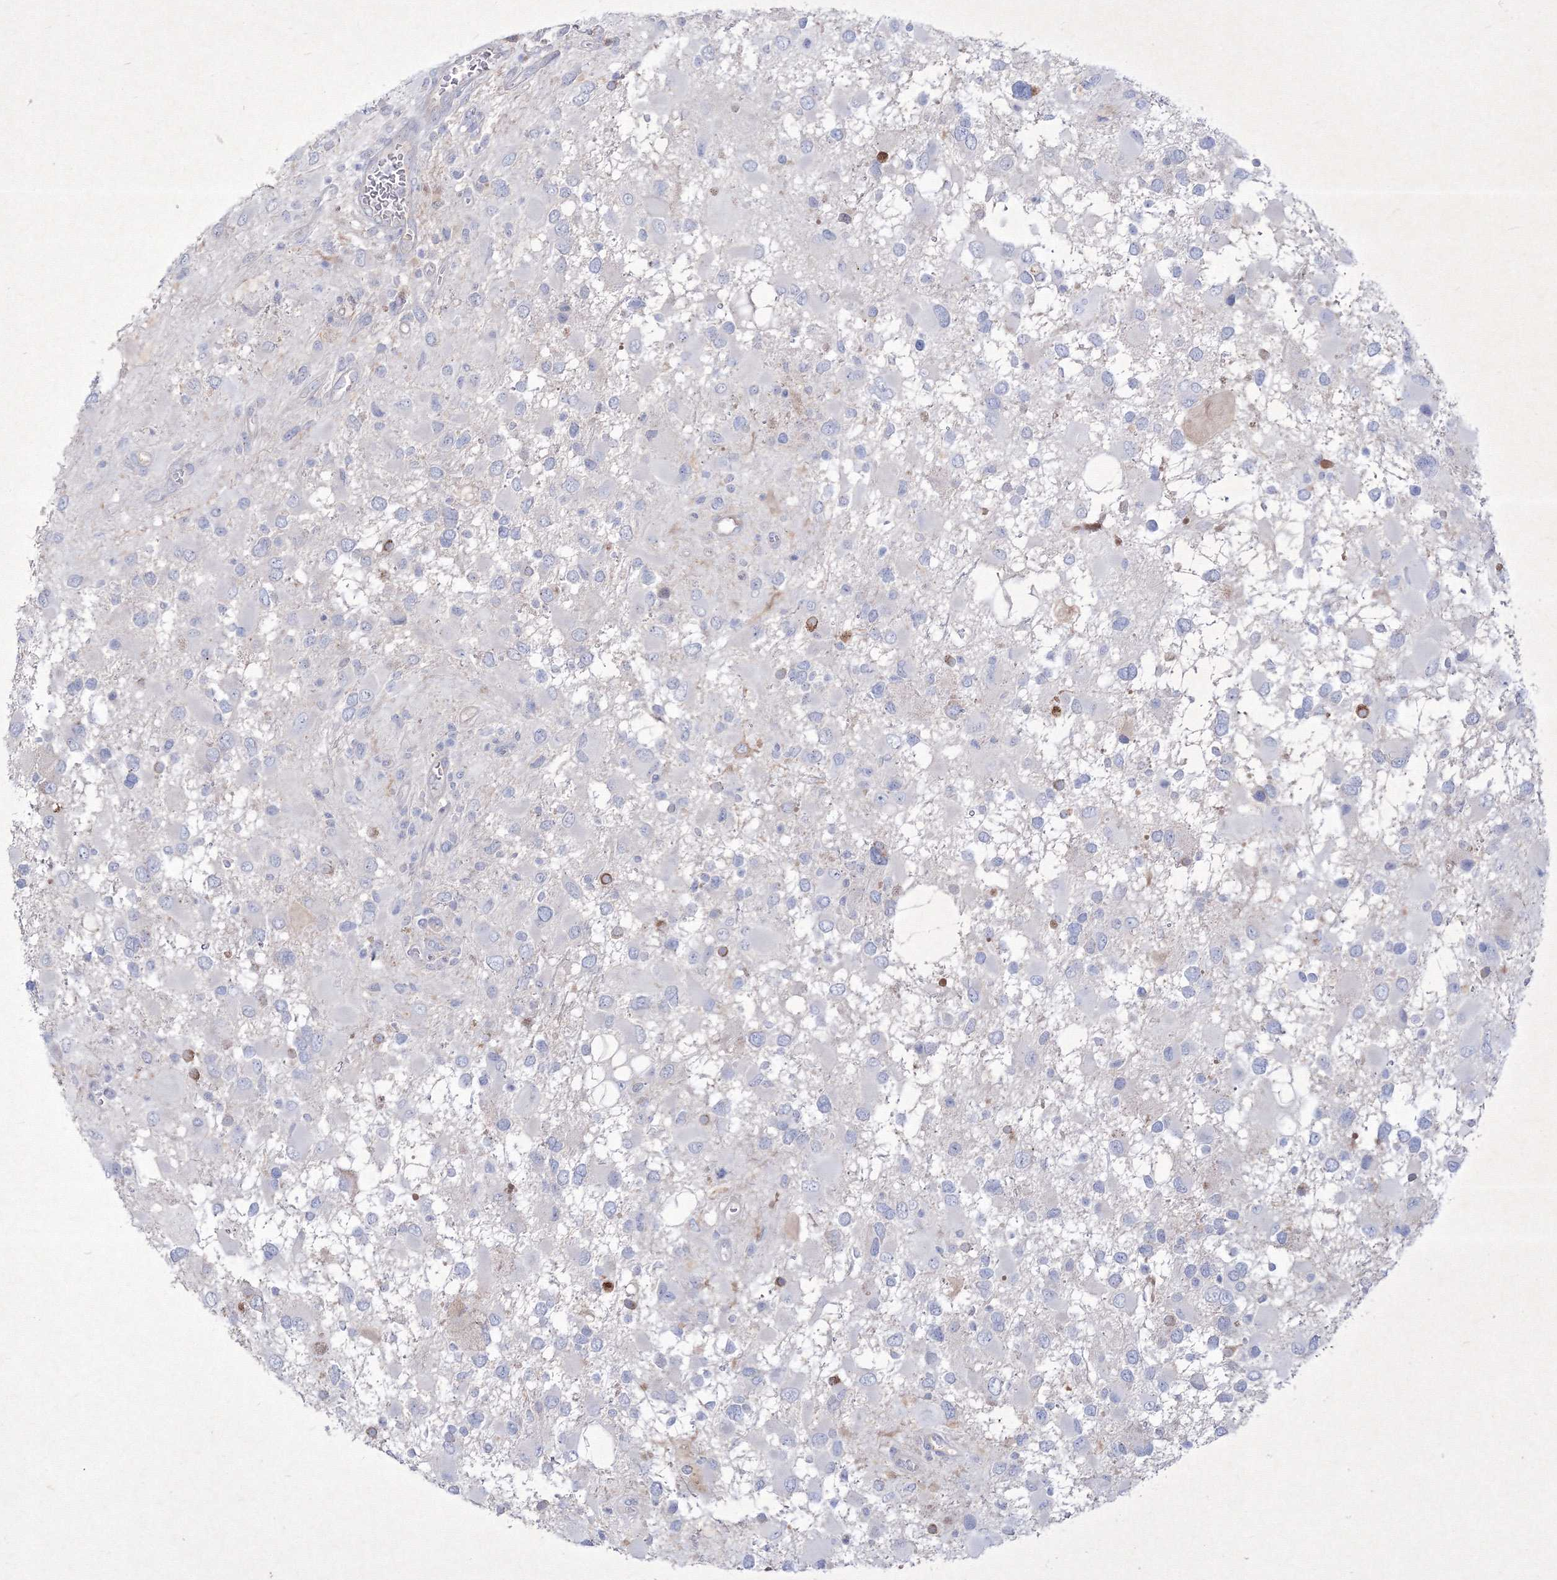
{"staining": {"intensity": "negative", "quantity": "none", "location": "none"}, "tissue": "glioma", "cell_type": "Tumor cells", "image_type": "cancer", "snomed": [{"axis": "morphology", "description": "Glioma, malignant, High grade"}, {"axis": "topography", "description": "Brain"}], "caption": "This is an IHC micrograph of human glioma. There is no positivity in tumor cells.", "gene": "TMEM139", "patient": {"sex": "male", "age": 53}}